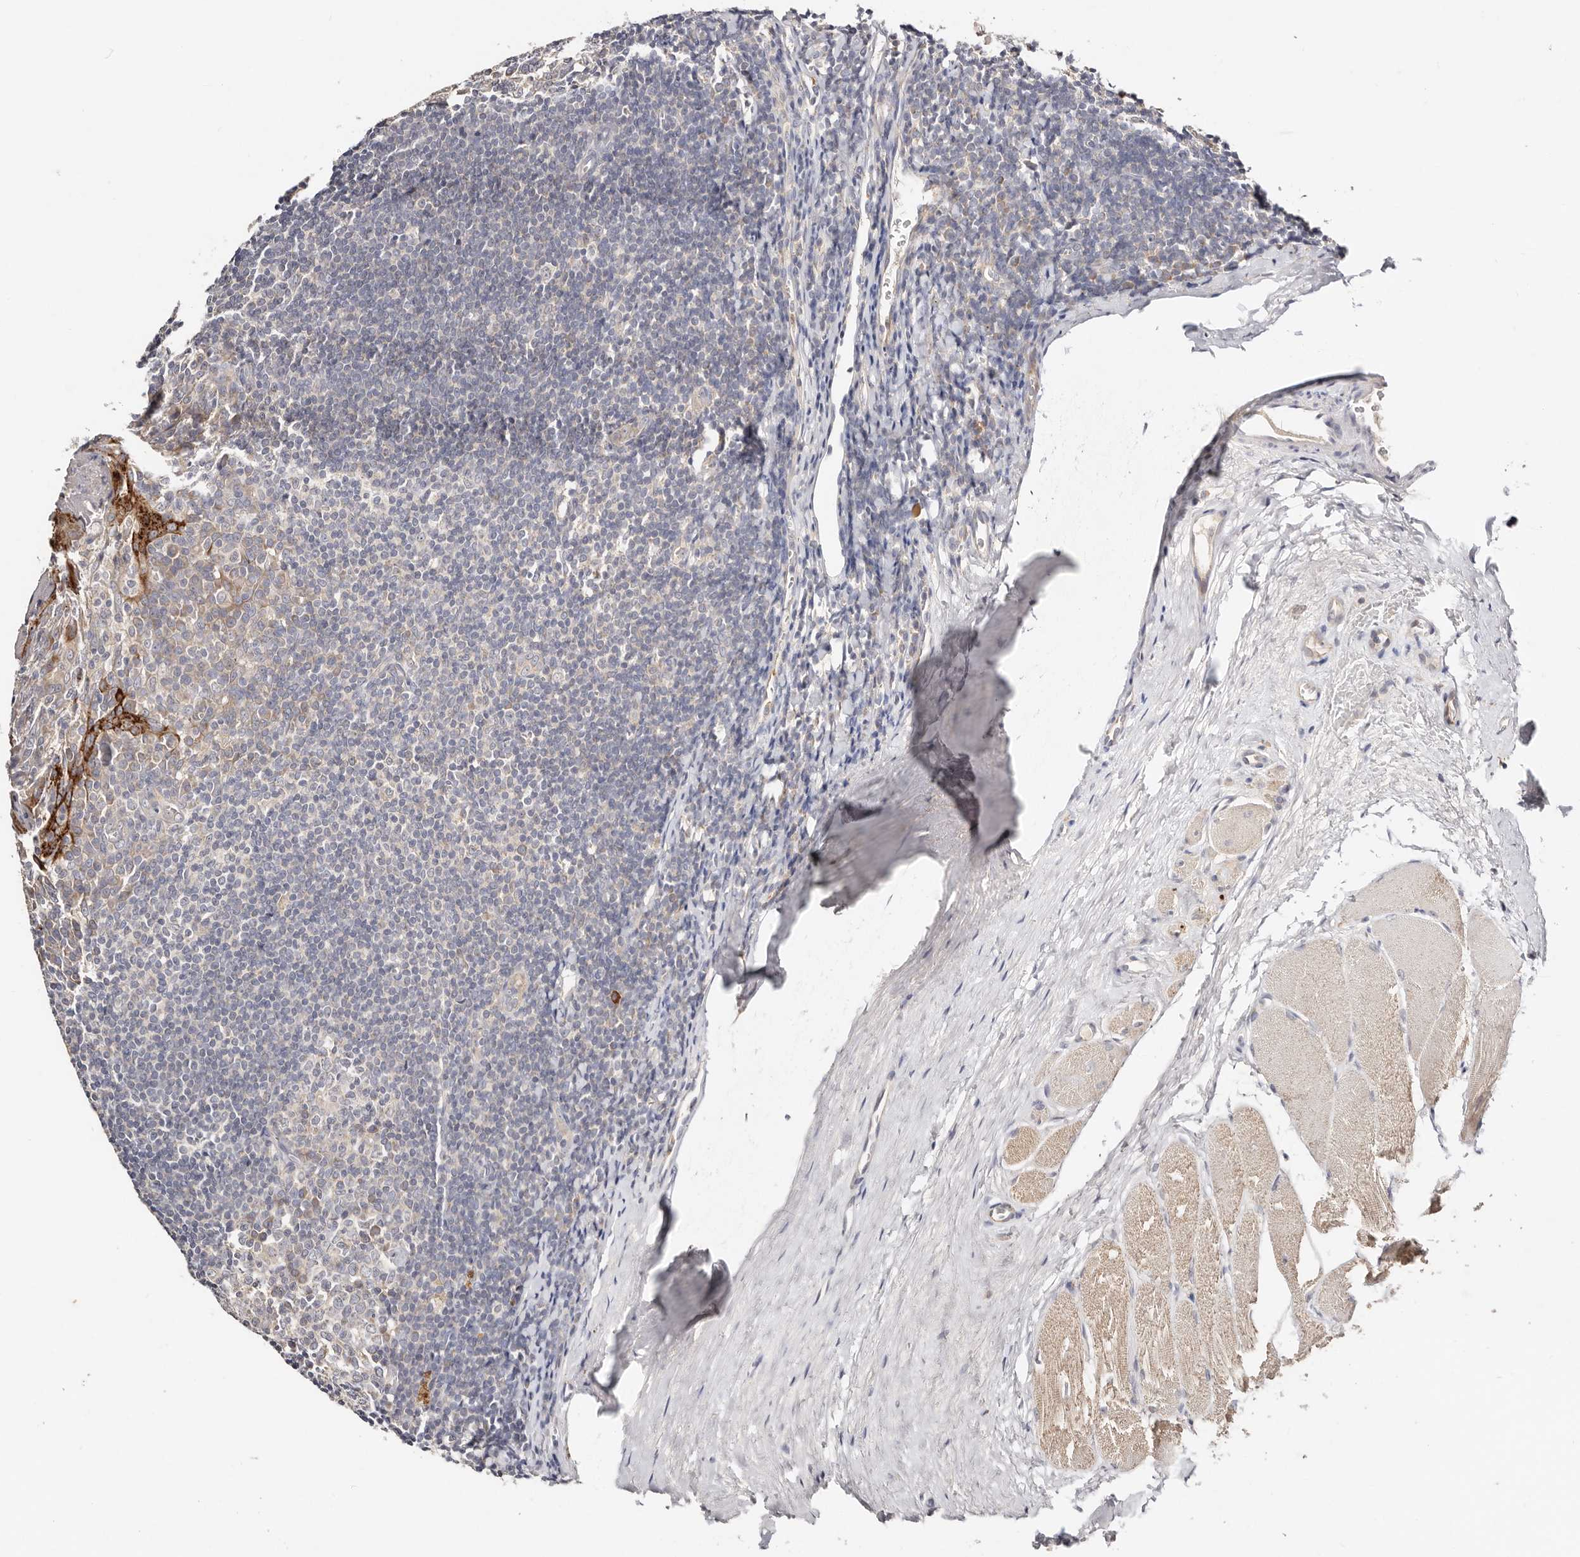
{"staining": {"intensity": "weak", "quantity": "<25%", "location": "cytoplasmic/membranous"}, "tissue": "tonsil", "cell_type": "Germinal center cells", "image_type": "normal", "snomed": [{"axis": "morphology", "description": "Normal tissue, NOS"}, {"axis": "topography", "description": "Tonsil"}], "caption": "Immunohistochemistry (IHC) photomicrograph of normal tonsil: tonsil stained with DAB (3,3'-diaminobenzidine) exhibits no significant protein expression in germinal center cells. (DAB (3,3'-diaminobenzidine) IHC, high magnification).", "gene": "VIPAS39", "patient": {"sex": "male", "age": 27}}